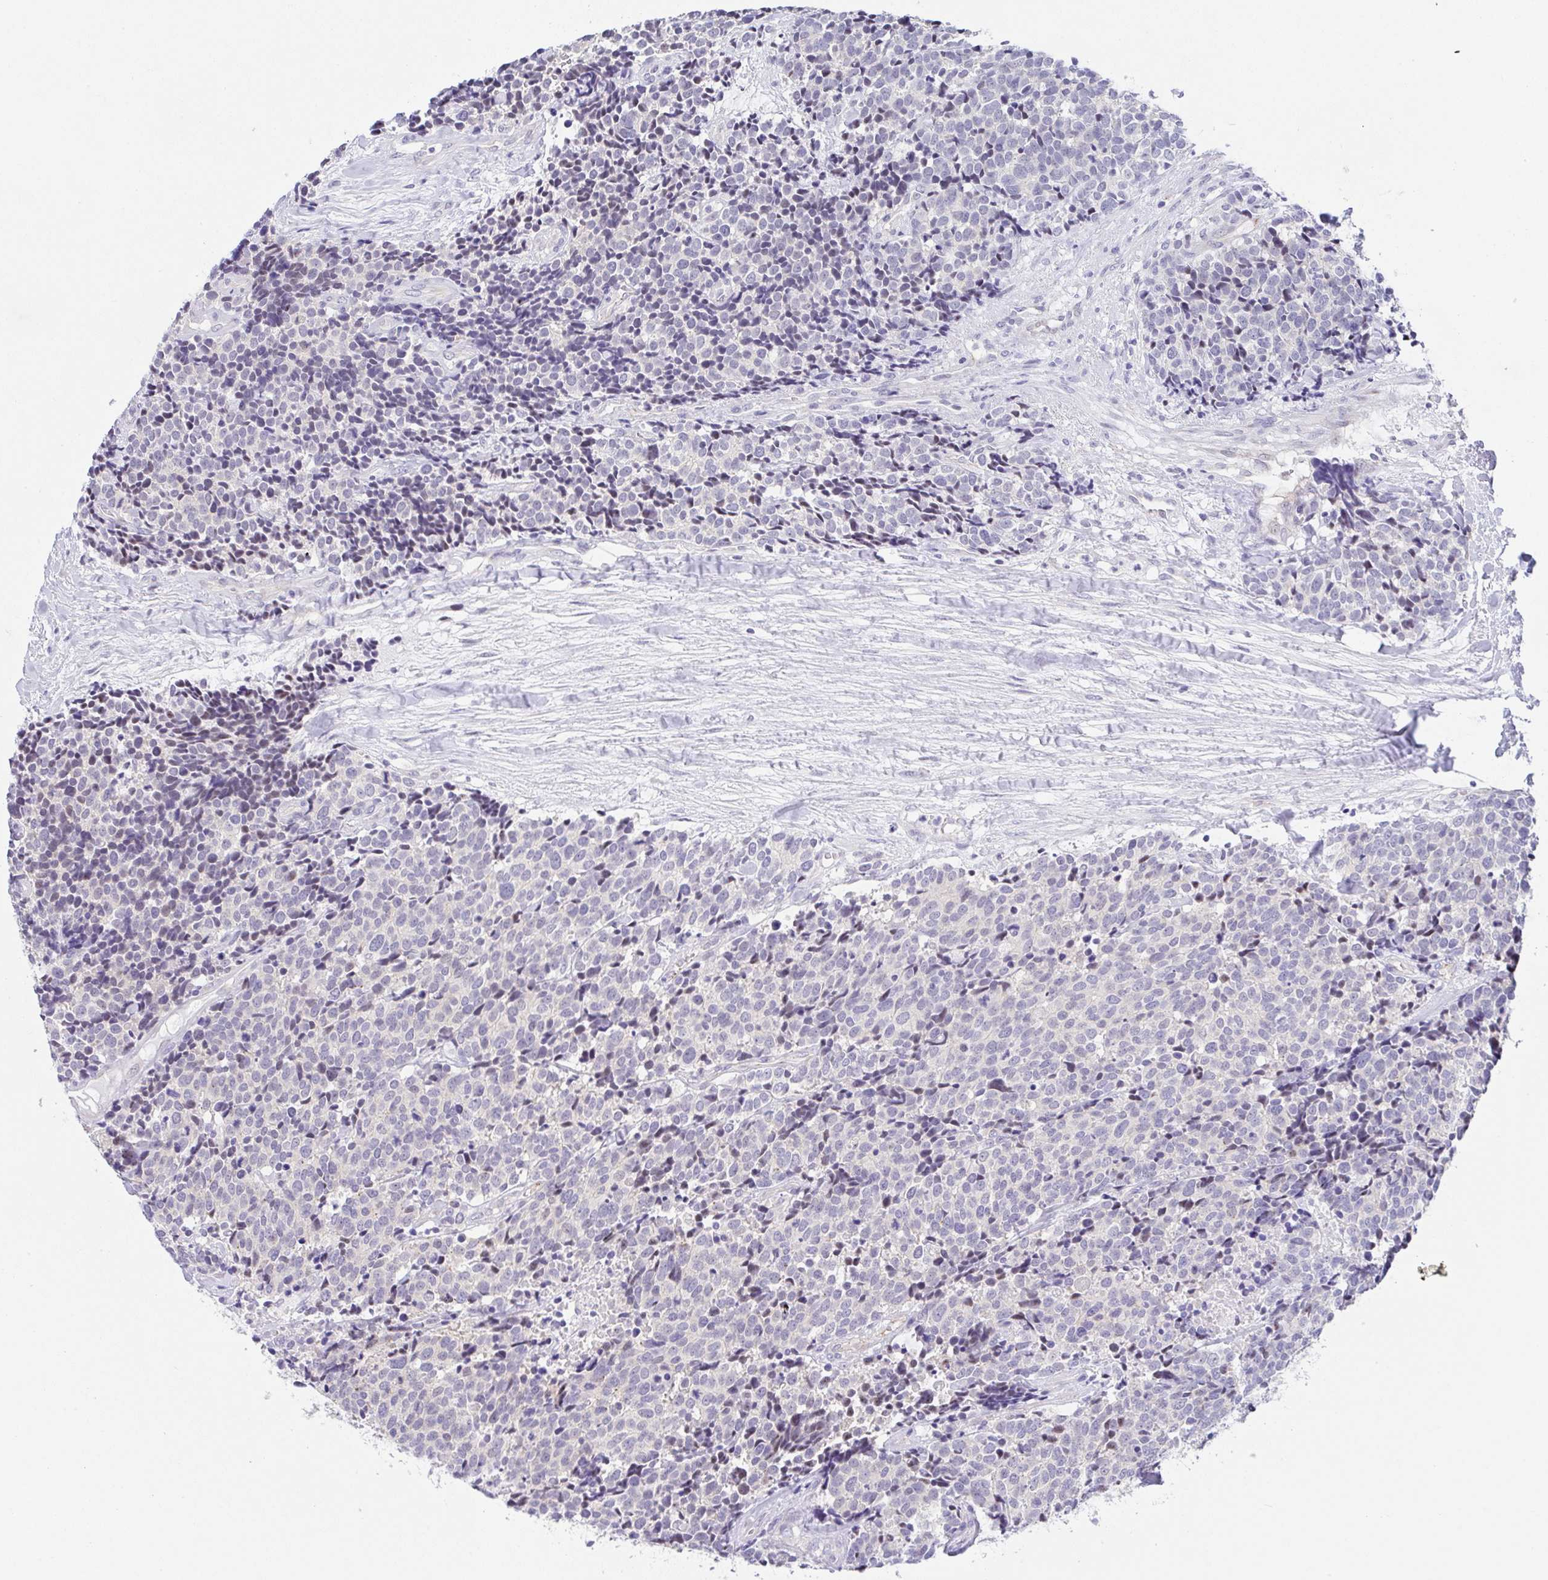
{"staining": {"intensity": "negative", "quantity": "none", "location": "none"}, "tissue": "carcinoid", "cell_type": "Tumor cells", "image_type": "cancer", "snomed": [{"axis": "morphology", "description": "Carcinoid, malignant, NOS"}, {"axis": "topography", "description": "Skin"}], "caption": "A histopathology image of human carcinoid (malignant) is negative for staining in tumor cells. Nuclei are stained in blue.", "gene": "CGNL1", "patient": {"sex": "female", "age": 79}}